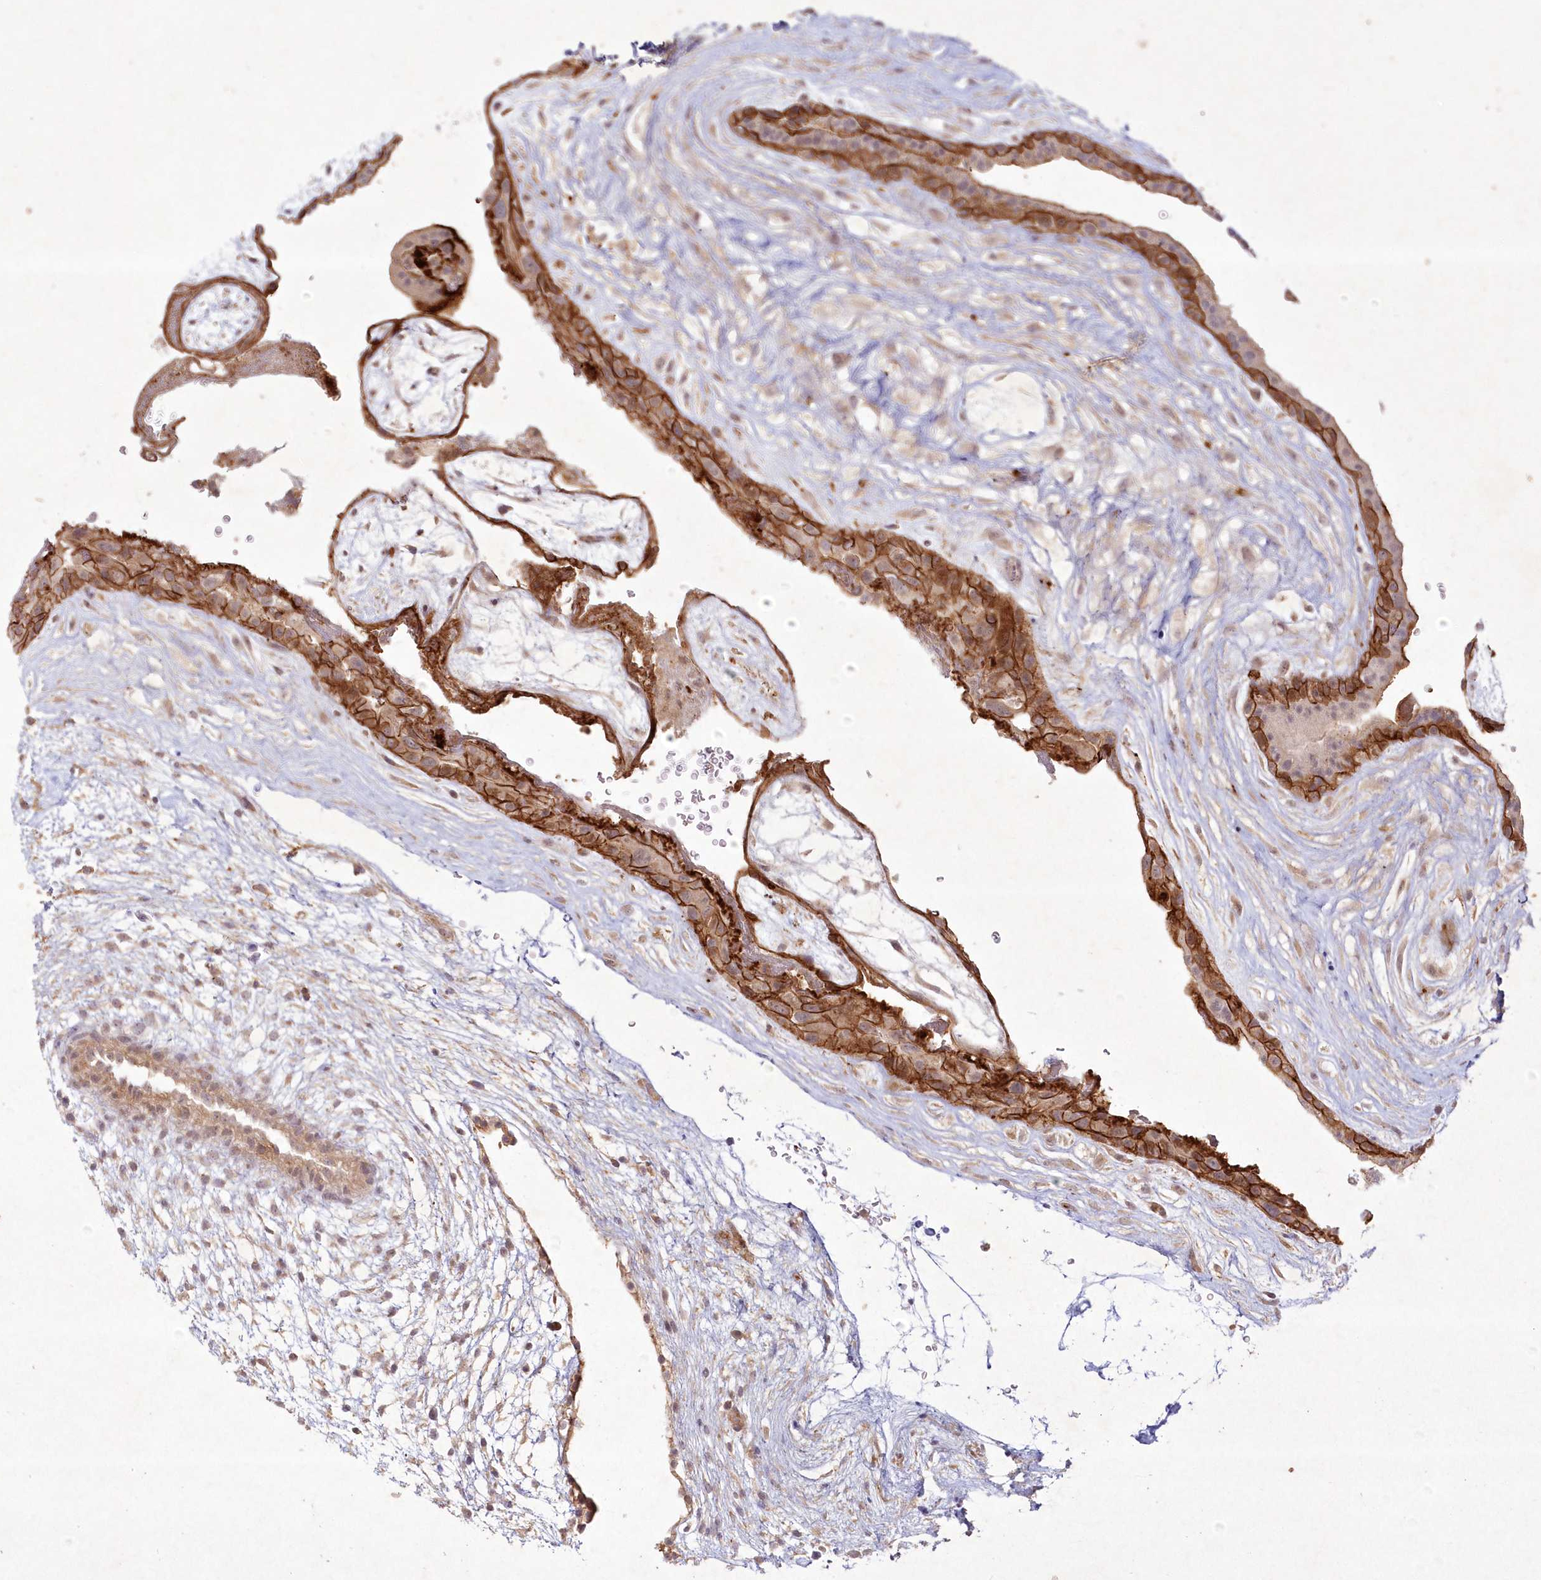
{"staining": {"intensity": "moderate", "quantity": "25%-75%", "location": "cytoplasmic/membranous"}, "tissue": "placenta", "cell_type": "Decidual cells", "image_type": "normal", "snomed": [{"axis": "morphology", "description": "Normal tissue, NOS"}, {"axis": "topography", "description": "Placenta"}], "caption": "Immunohistochemistry photomicrograph of normal placenta stained for a protein (brown), which displays medium levels of moderate cytoplasmic/membranous staining in approximately 25%-75% of decidual cells.", "gene": "TOGARAM2", "patient": {"sex": "female", "age": 19}}